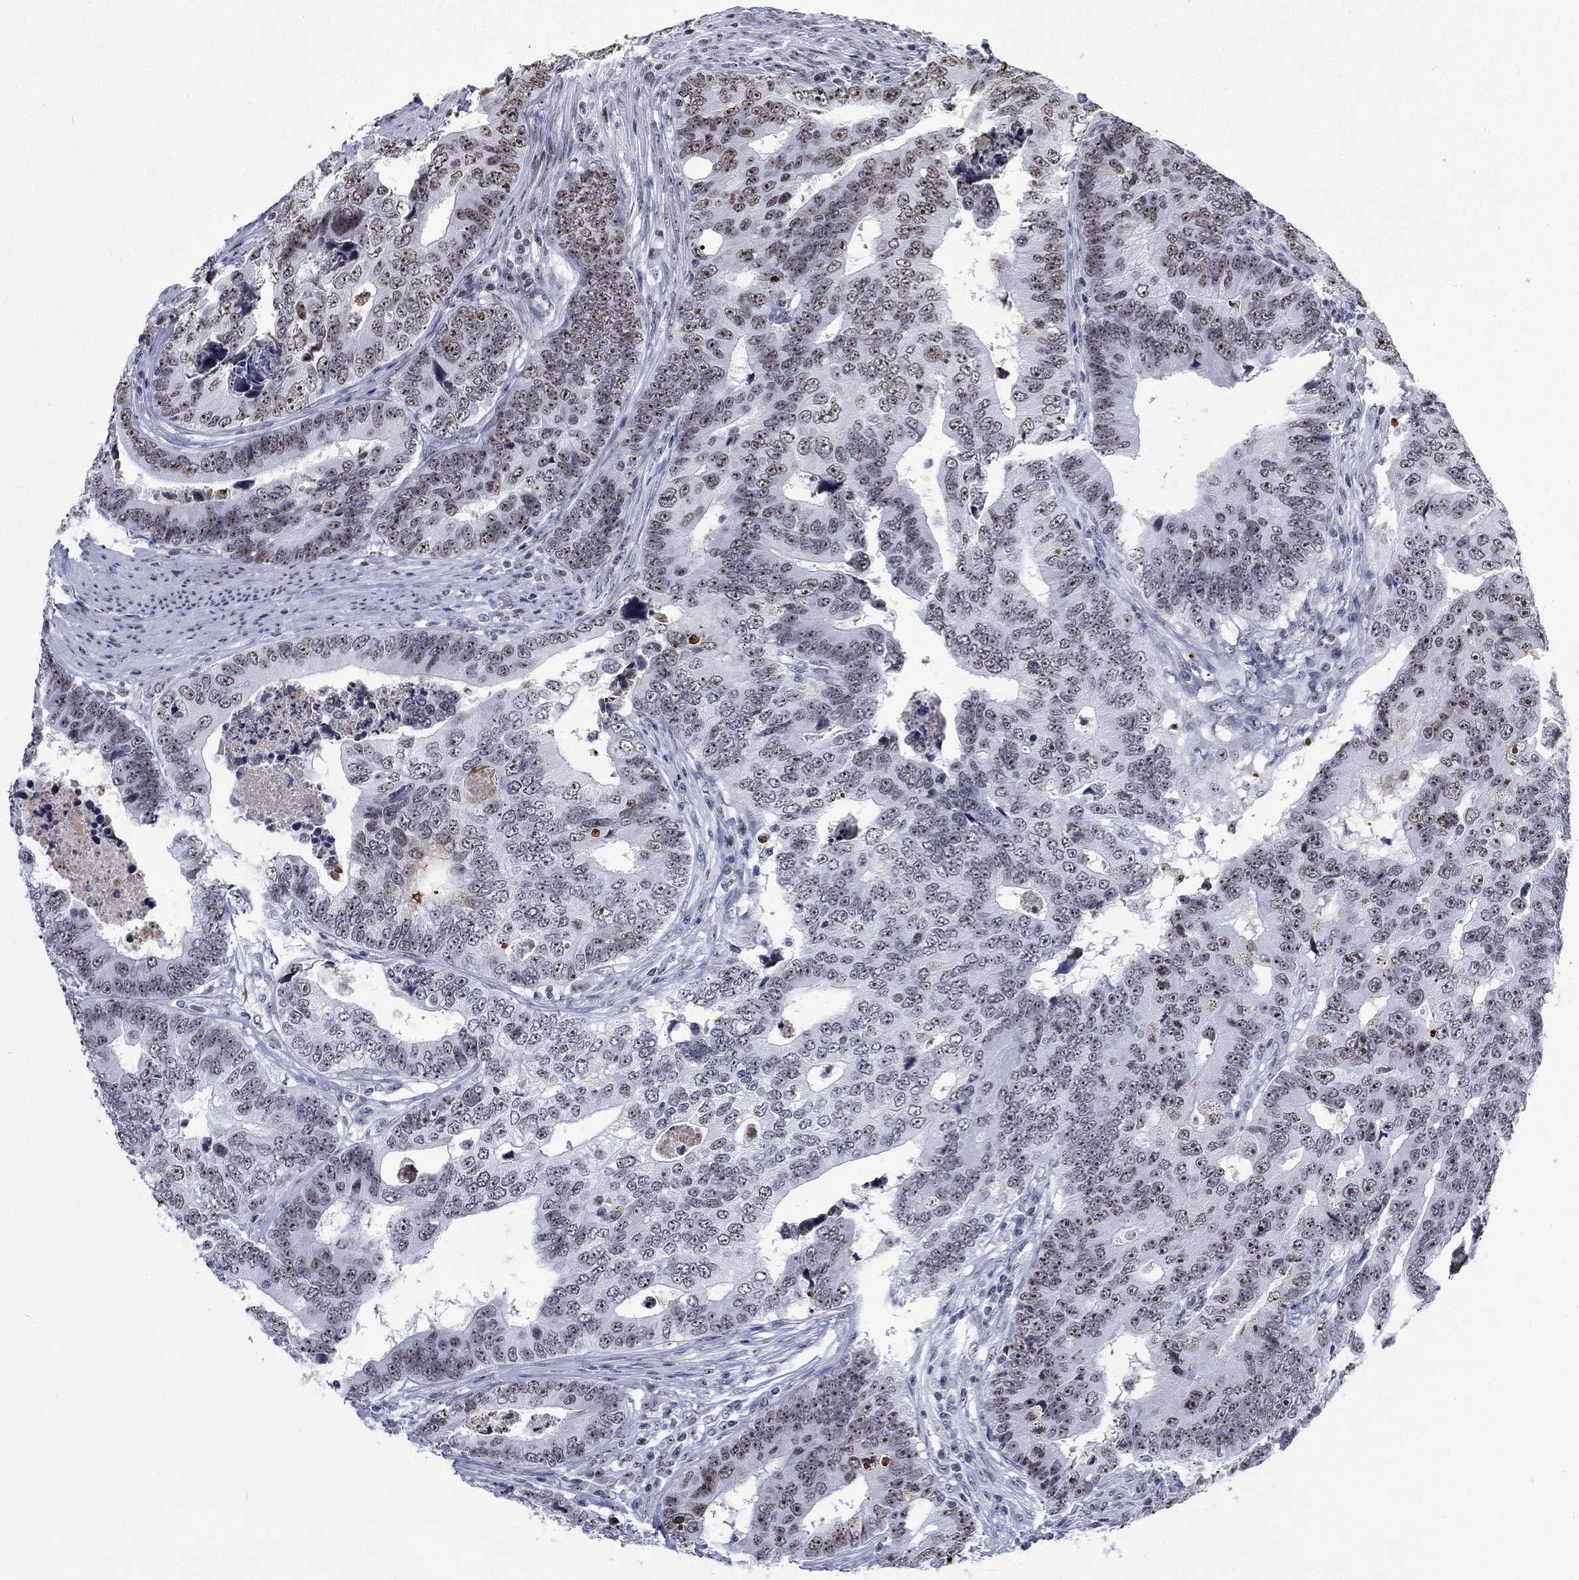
{"staining": {"intensity": "moderate", "quantity": "25%-75%", "location": "nuclear"}, "tissue": "colorectal cancer", "cell_type": "Tumor cells", "image_type": "cancer", "snomed": [{"axis": "morphology", "description": "Adenocarcinoma, NOS"}, {"axis": "topography", "description": "Colon"}], "caption": "Colorectal cancer was stained to show a protein in brown. There is medium levels of moderate nuclear expression in about 25%-75% of tumor cells.", "gene": "CSRNP3", "patient": {"sex": "female", "age": 72}}